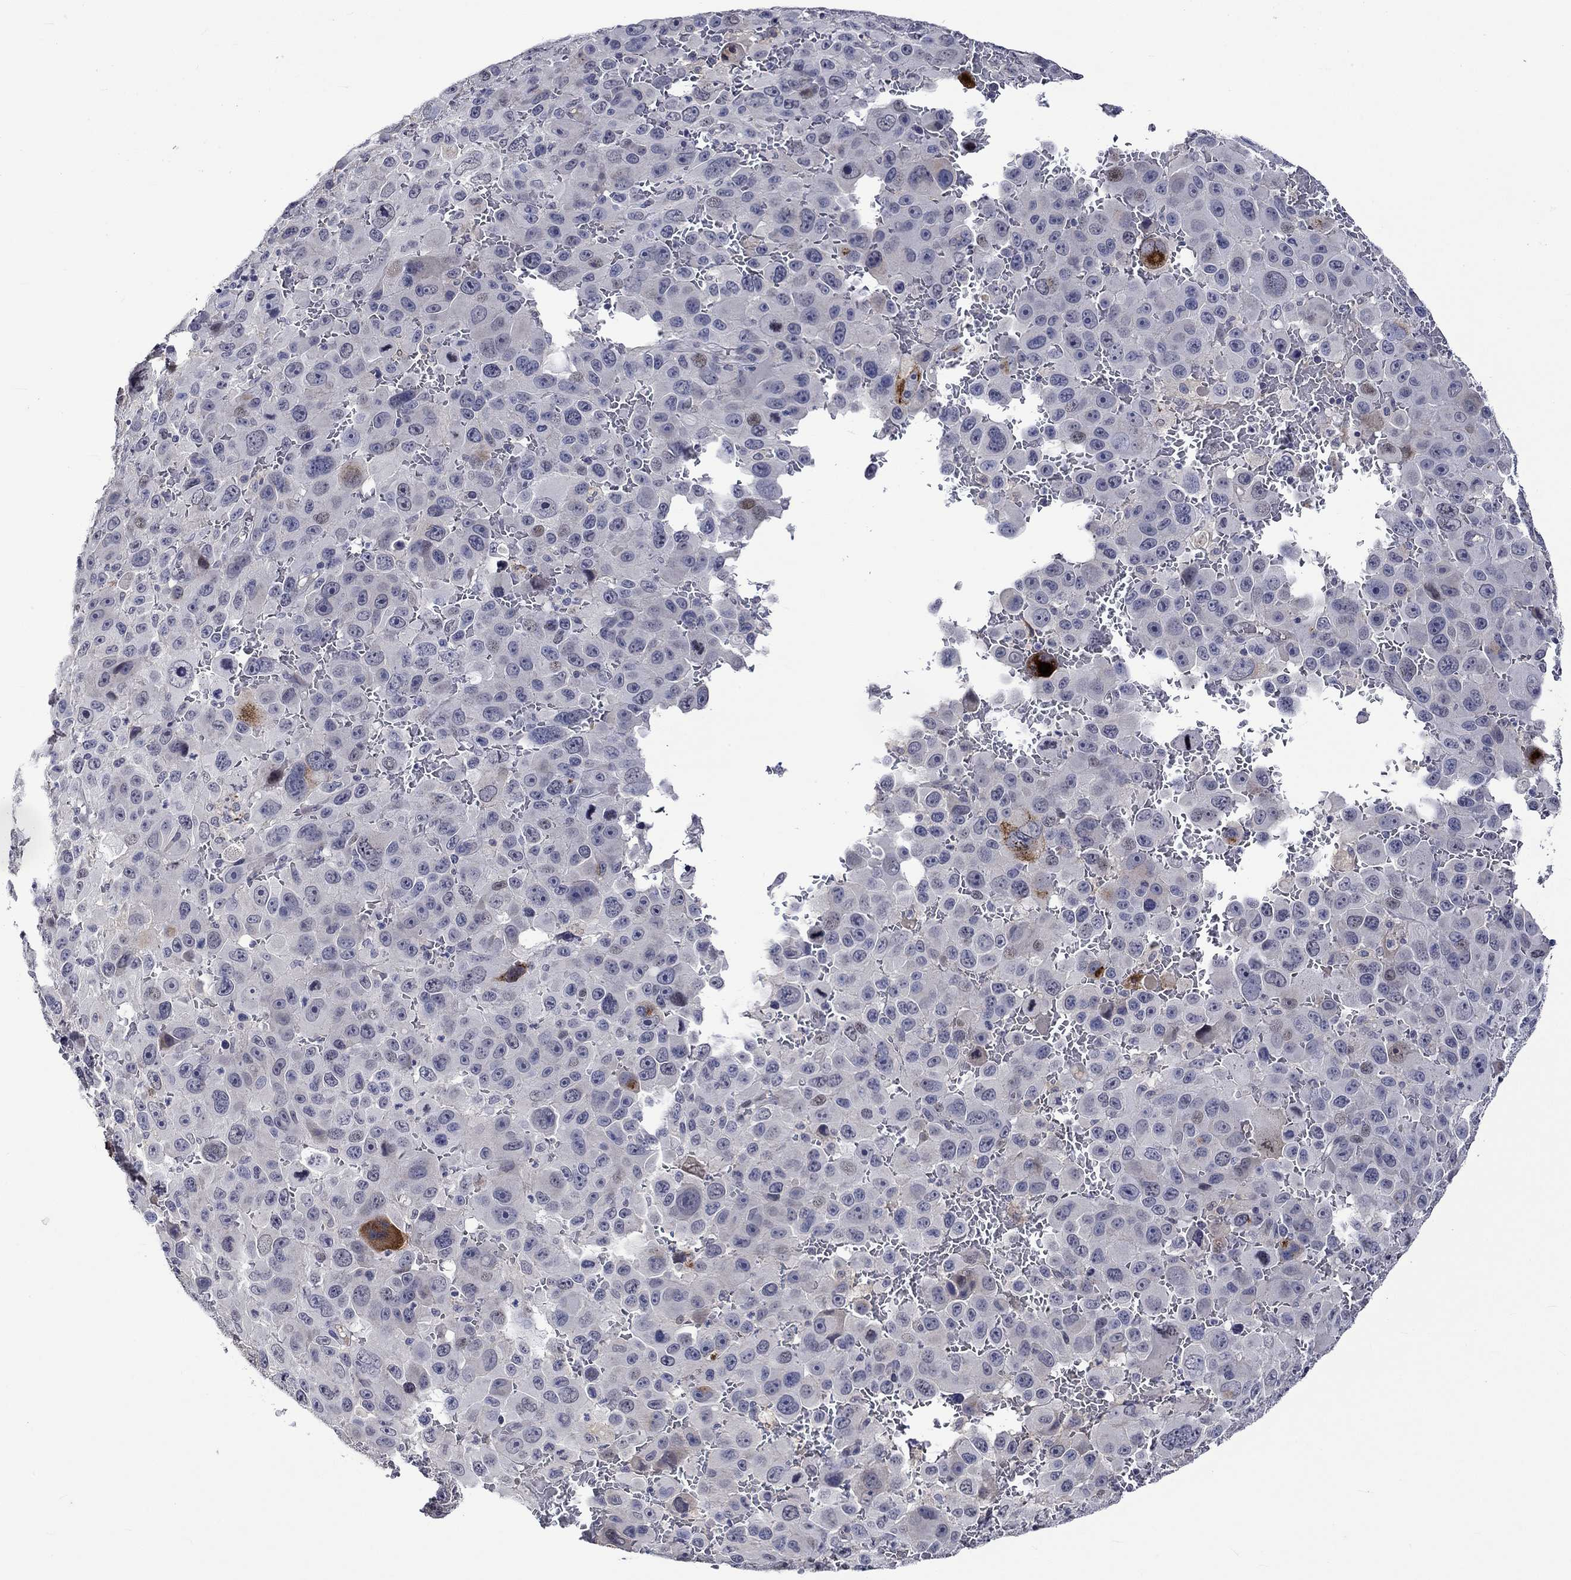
{"staining": {"intensity": "negative", "quantity": "none", "location": "none"}, "tissue": "melanoma", "cell_type": "Tumor cells", "image_type": "cancer", "snomed": [{"axis": "morphology", "description": "Malignant melanoma, NOS"}, {"axis": "topography", "description": "Skin"}], "caption": "This is a photomicrograph of immunohistochemistry staining of melanoma, which shows no positivity in tumor cells.", "gene": "DDX3Y", "patient": {"sex": "female", "age": 91}}